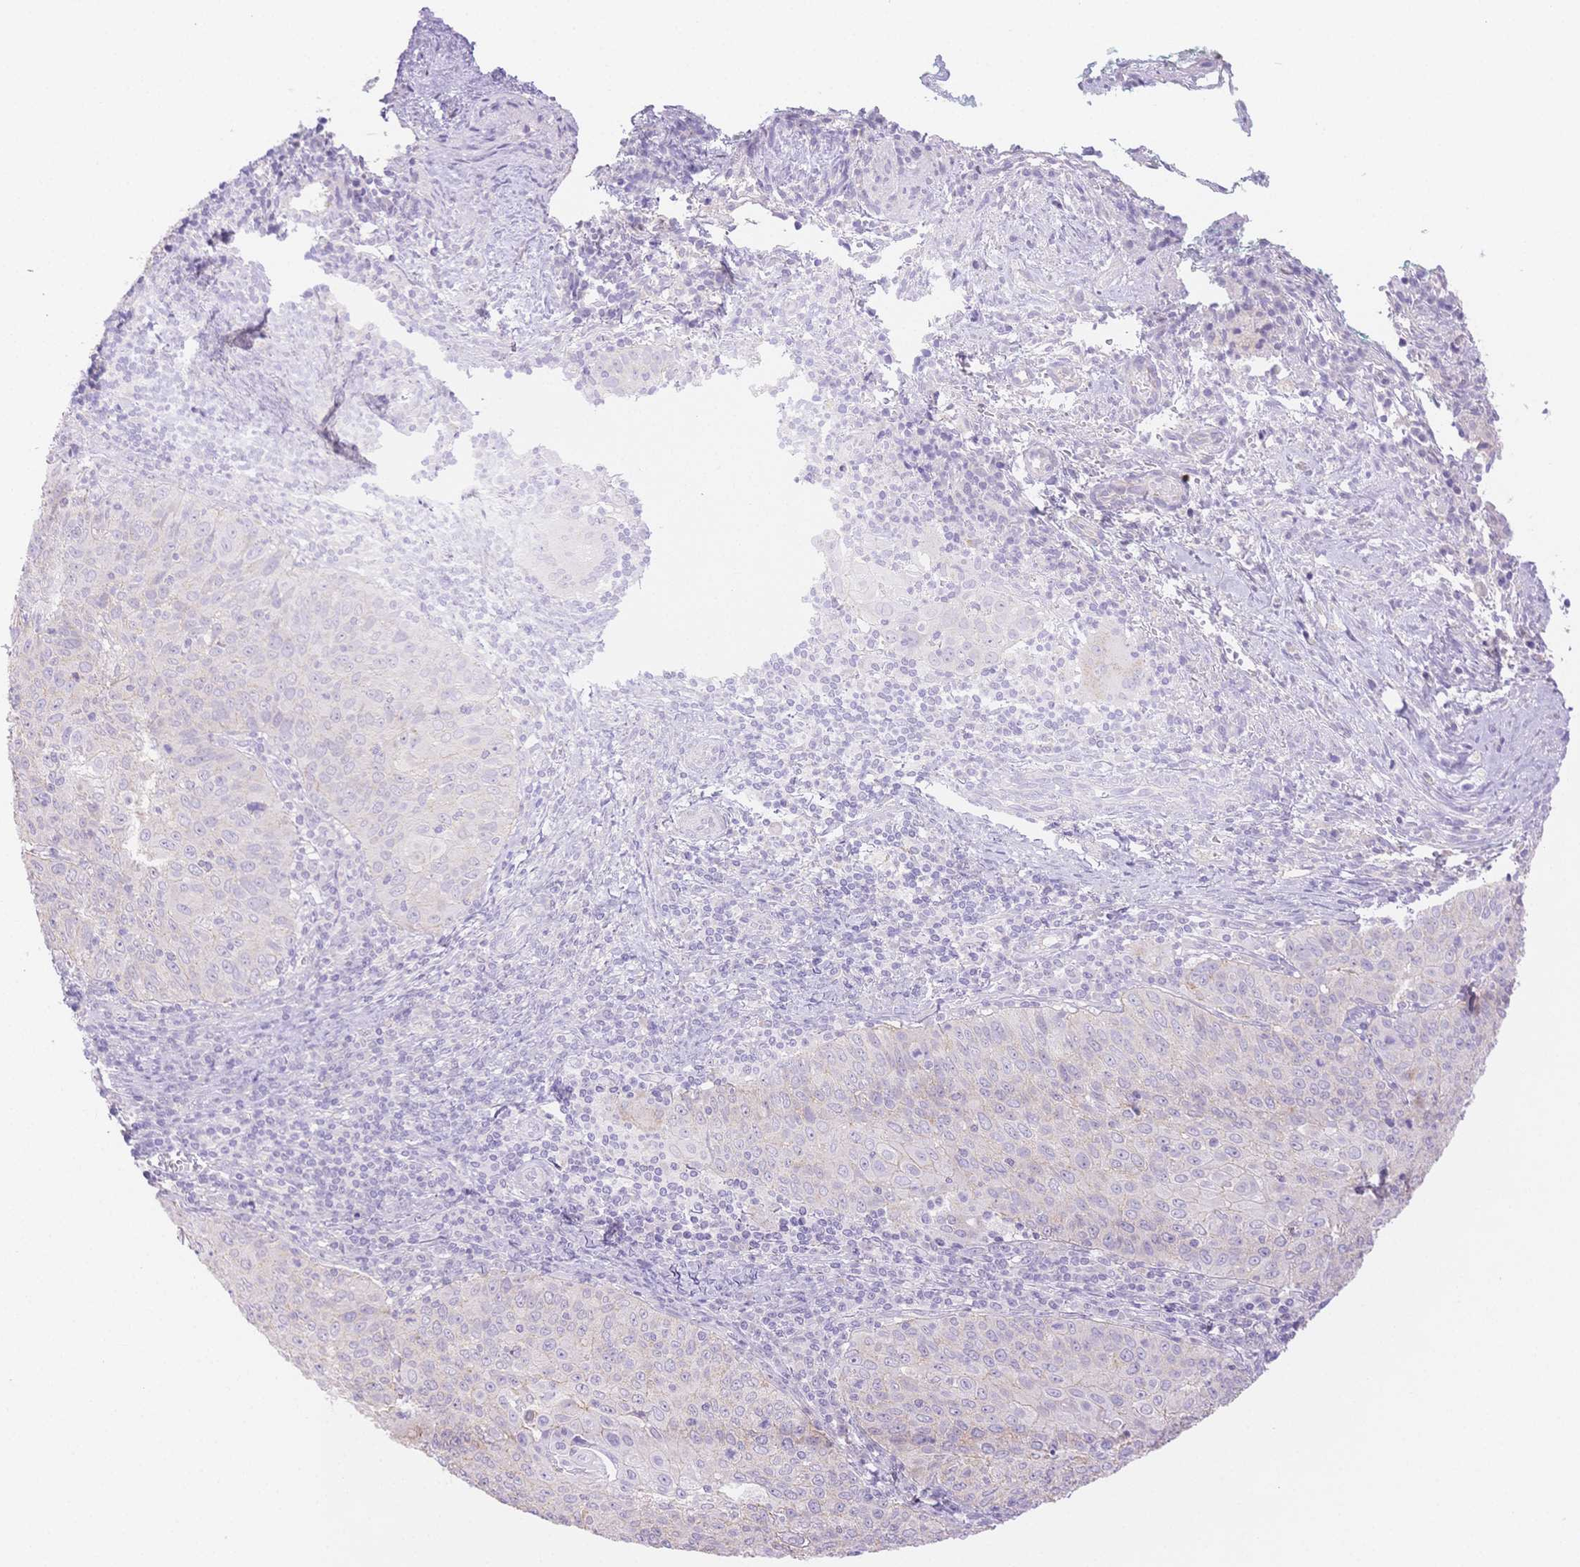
{"staining": {"intensity": "weak", "quantity": "25%-75%", "location": "cytoplasmic/membranous"}, "tissue": "cervical cancer", "cell_type": "Tumor cells", "image_type": "cancer", "snomed": [{"axis": "morphology", "description": "Squamous cell carcinoma, NOS"}, {"axis": "topography", "description": "Cervix"}], "caption": "High-magnification brightfield microscopy of cervical cancer stained with DAB (3,3'-diaminobenzidine) (brown) and counterstained with hematoxylin (blue). tumor cells exhibit weak cytoplasmic/membranous positivity is seen in about25%-75% of cells. The staining was performed using DAB (3,3'-diaminobenzidine) to visualize the protein expression in brown, while the nuclei were stained in blue with hematoxylin (Magnification: 20x).", "gene": "WDR54", "patient": {"sex": "female", "age": 65}}